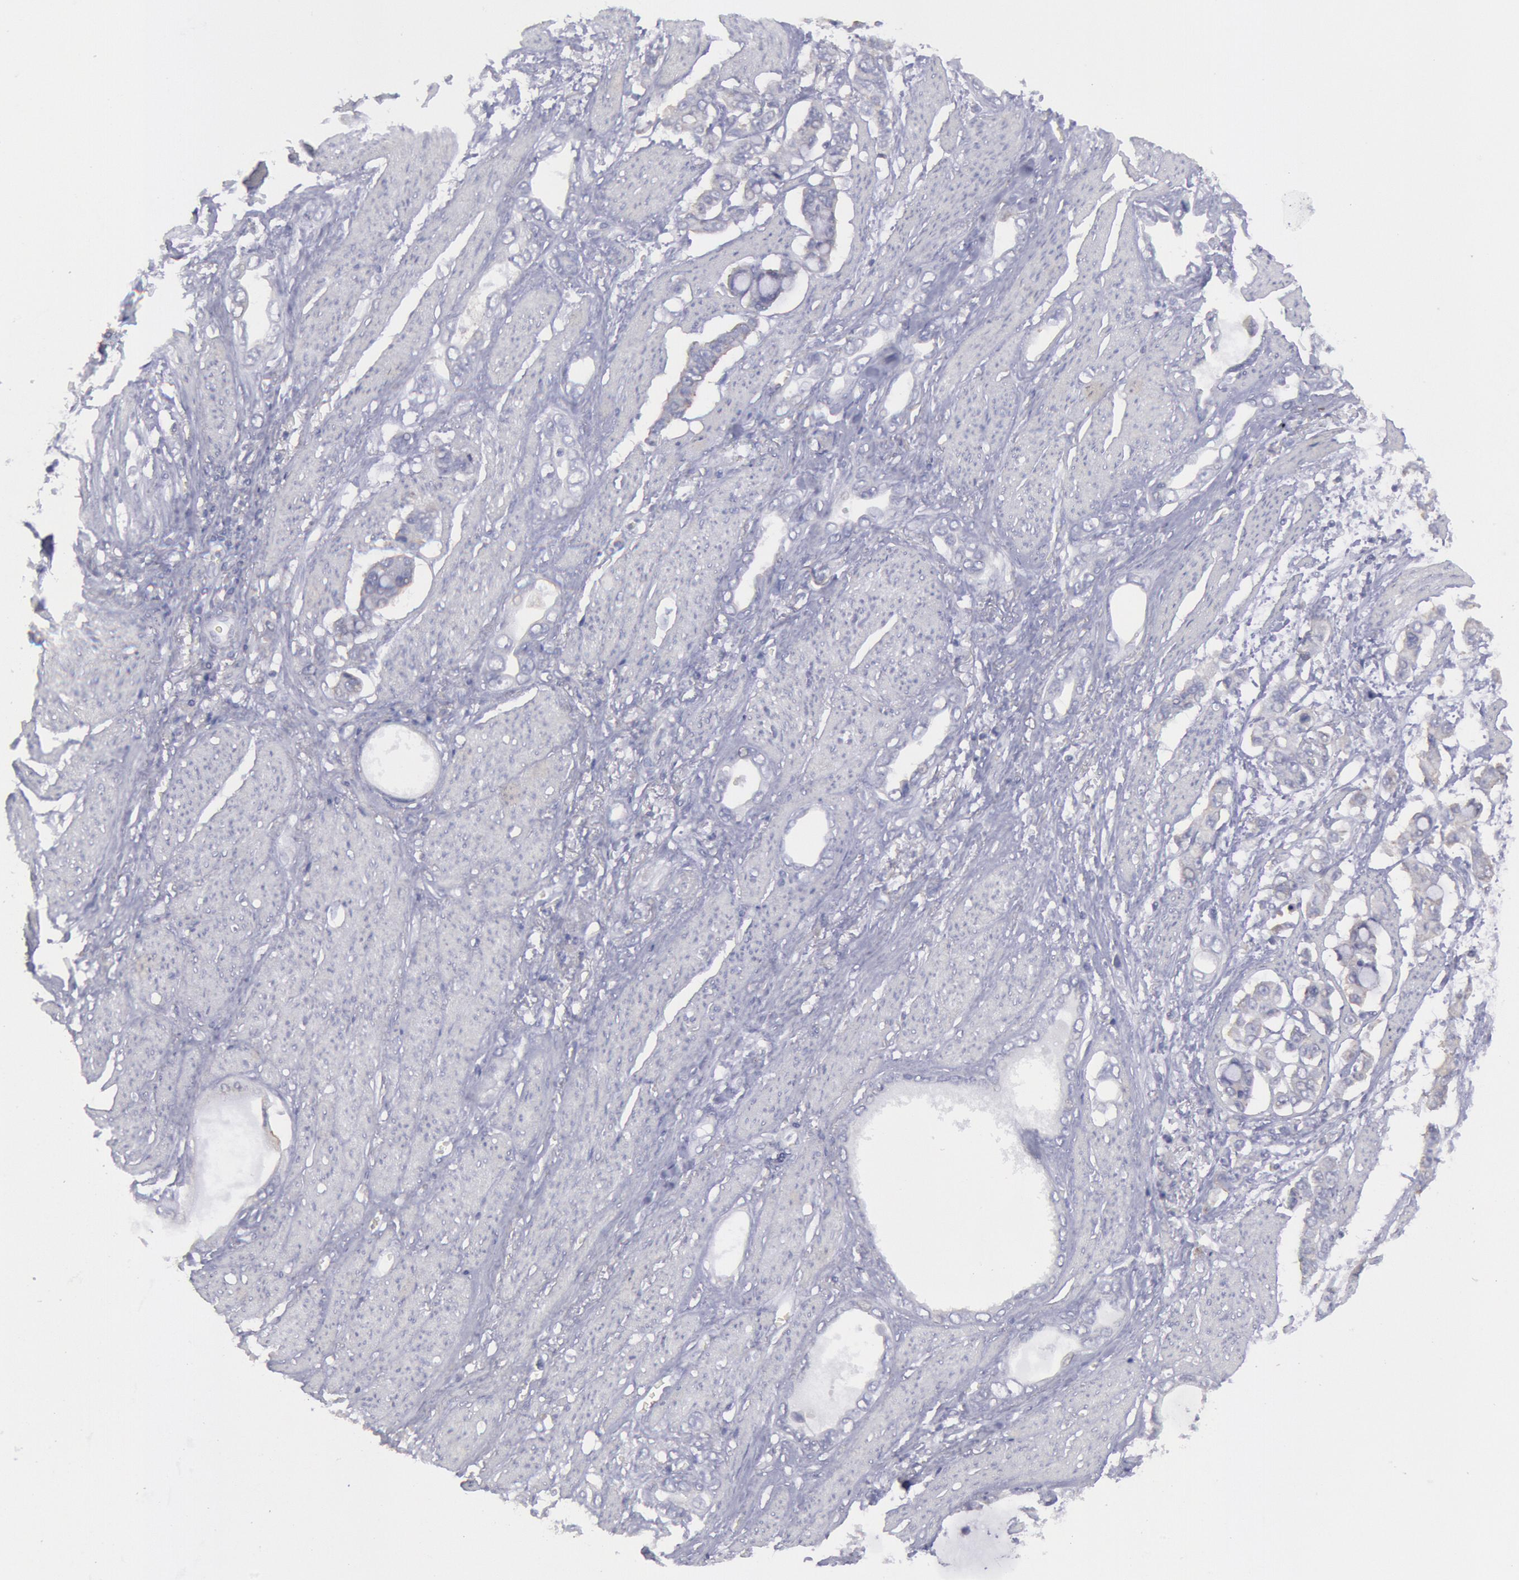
{"staining": {"intensity": "negative", "quantity": "none", "location": "none"}, "tissue": "stomach cancer", "cell_type": "Tumor cells", "image_type": "cancer", "snomed": [{"axis": "morphology", "description": "Adenocarcinoma, NOS"}, {"axis": "topography", "description": "Stomach"}], "caption": "An image of stomach adenocarcinoma stained for a protein shows no brown staining in tumor cells.", "gene": "MYH7", "patient": {"sex": "male", "age": 78}}